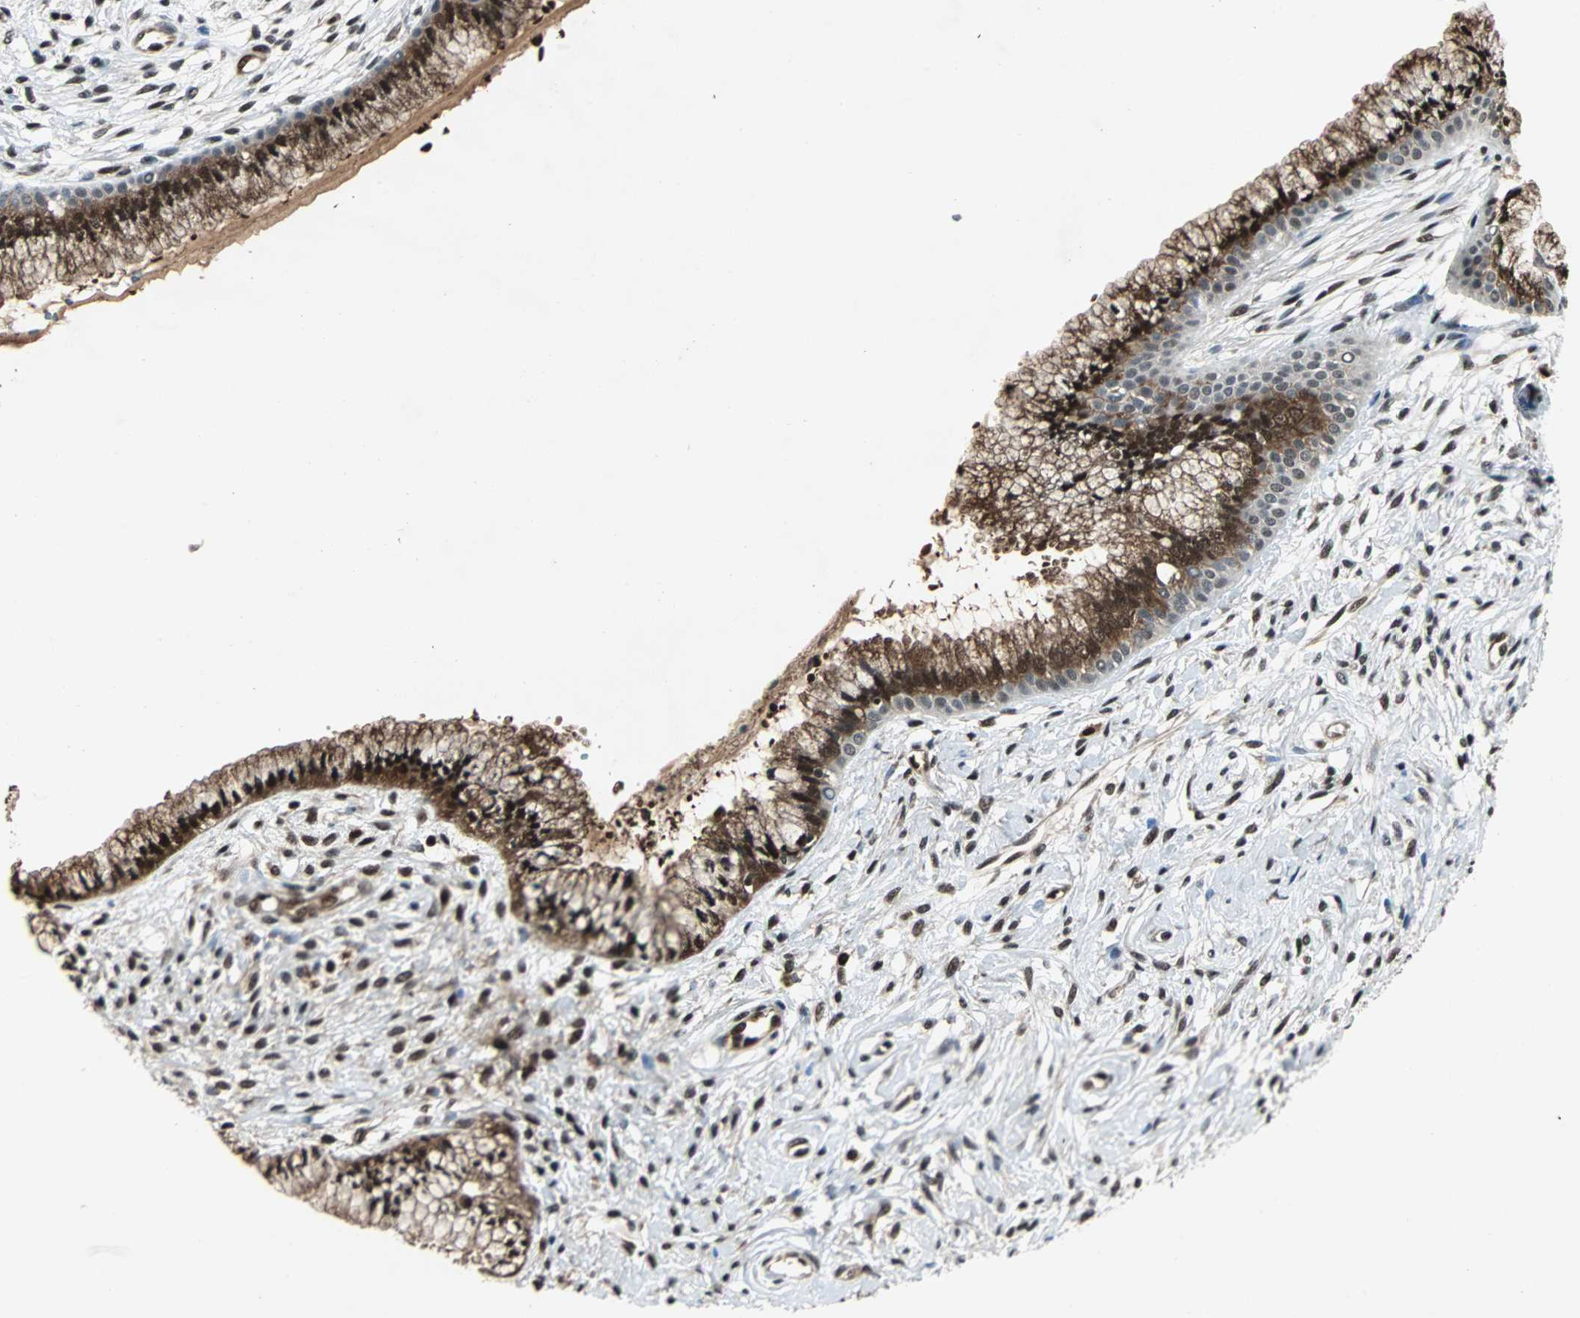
{"staining": {"intensity": "strong", "quantity": ">75%", "location": "cytoplasmic/membranous,nuclear"}, "tissue": "cervix", "cell_type": "Glandular cells", "image_type": "normal", "snomed": [{"axis": "morphology", "description": "Normal tissue, NOS"}, {"axis": "topography", "description": "Cervix"}], "caption": "The micrograph displays staining of normal cervix, revealing strong cytoplasmic/membranous,nuclear protein positivity (brown color) within glandular cells. The protein is shown in brown color, while the nuclei are stained blue.", "gene": "ACLY", "patient": {"sex": "female", "age": 39}}